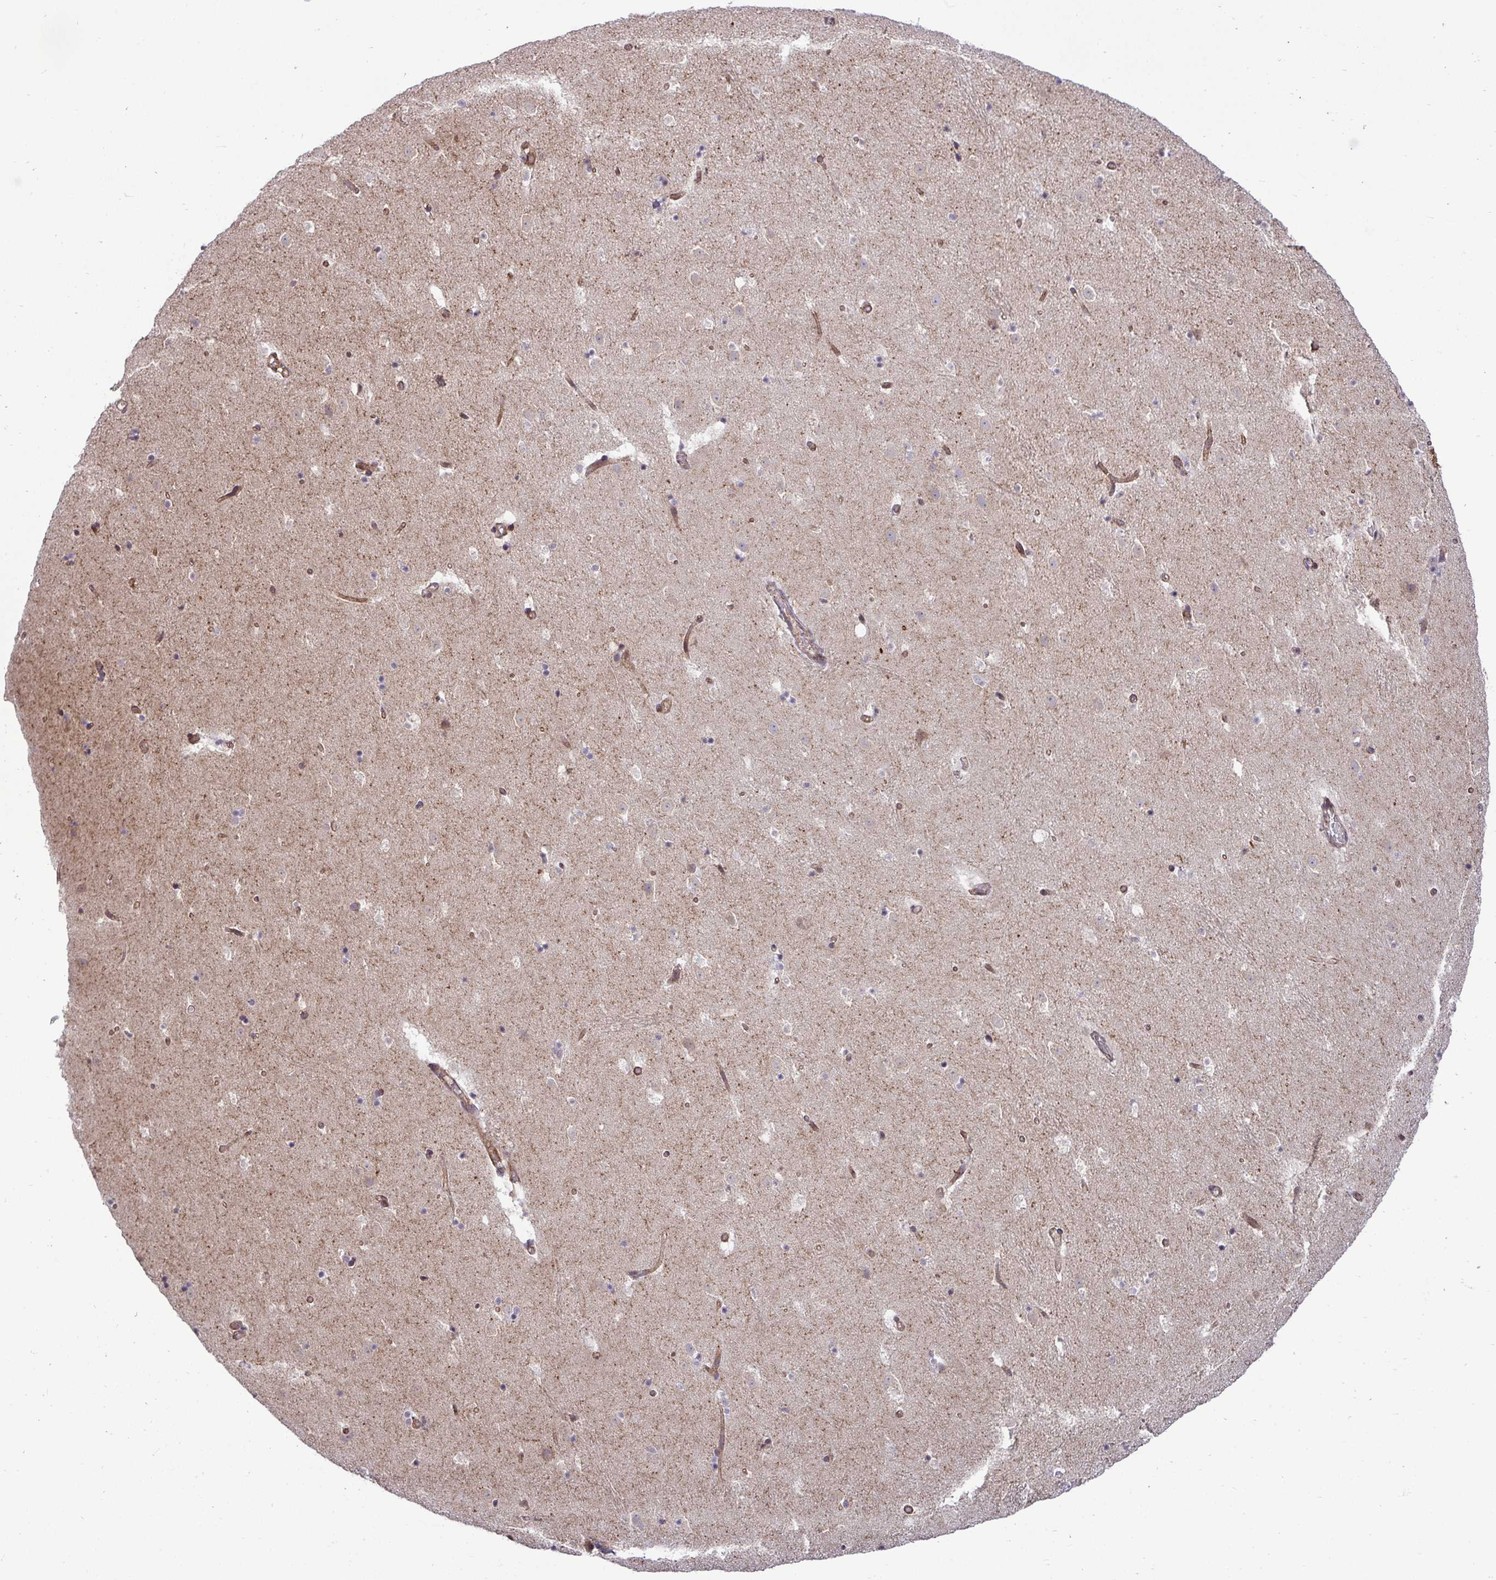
{"staining": {"intensity": "negative", "quantity": "none", "location": "none"}, "tissue": "caudate", "cell_type": "Glial cells", "image_type": "normal", "snomed": [{"axis": "morphology", "description": "Normal tissue, NOS"}, {"axis": "topography", "description": "Lateral ventricle wall"}], "caption": "High magnification brightfield microscopy of unremarkable caudate stained with DAB (3,3'-diaminobenzidine) (brown) and counterstained with hematoxylin (blue): glial cells show no significant positivity.", "gene": "SH2D1B", "patient": {"sex": "male", "age": 37}}